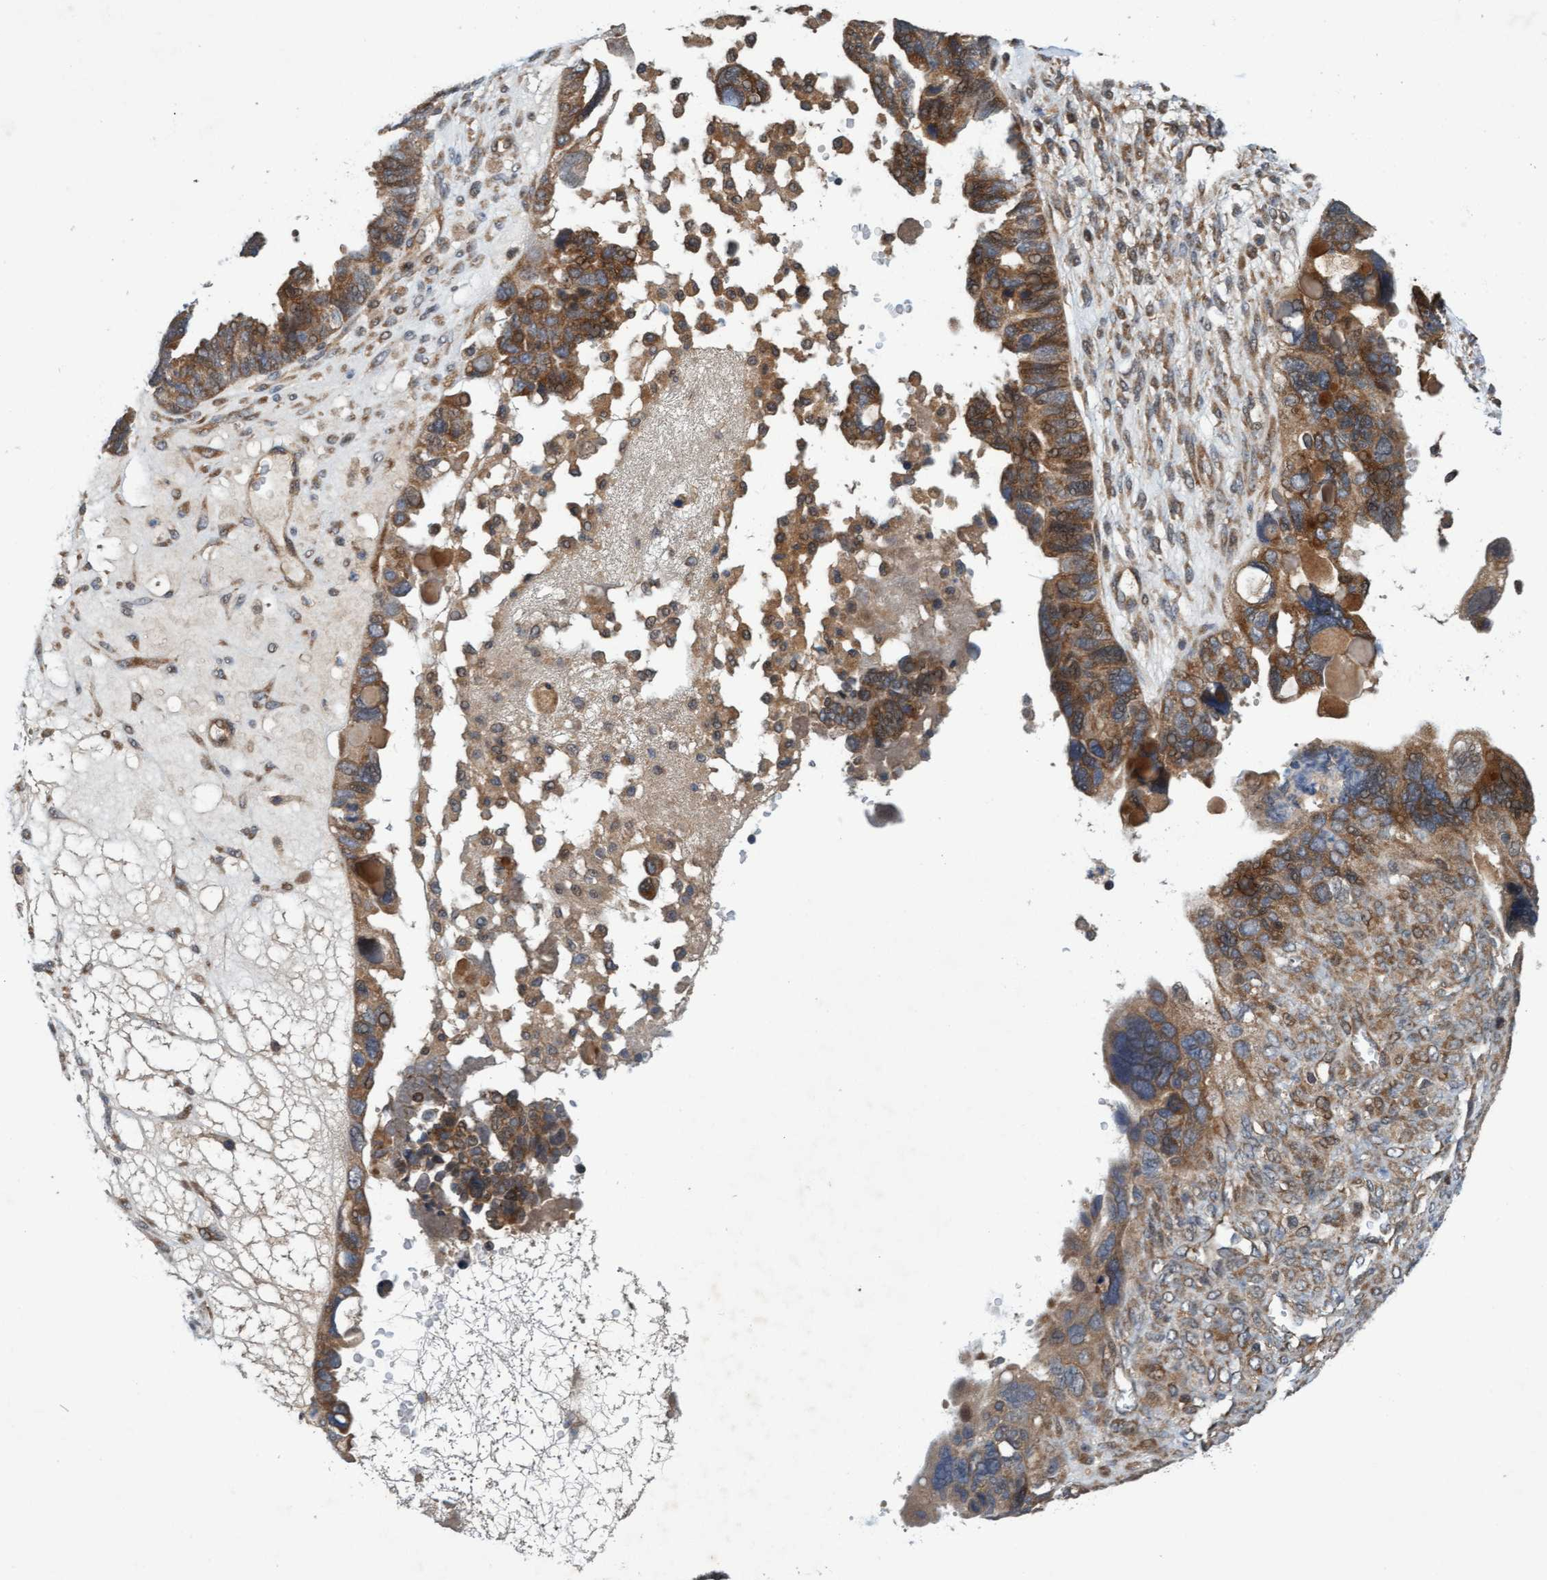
{"staining": {"intensity": "moderate", "quantity": ">75%", "location": "cytoplasmic/membranous"}, "tissue": "ovarian cancer", "cell_type": "Tumor cells", "image_type": "cancer", "snomed": [{"axis": "morphology", "description": "Cystadenocarcinoma, serous, NOS"}, {"axis": "topography", "description": "Ovary"}], "caption": "Immunohistochemical staining of human ovarian cancer shows medium levels of moderate cytoplasmic/membranous protein staining in approximately >75% of tumor cells. (brown staining indicates protein expression, while blue staining denotes nuclei).", "gene": "MLXIP", "patient": {"sex": "female", "age": 79}}